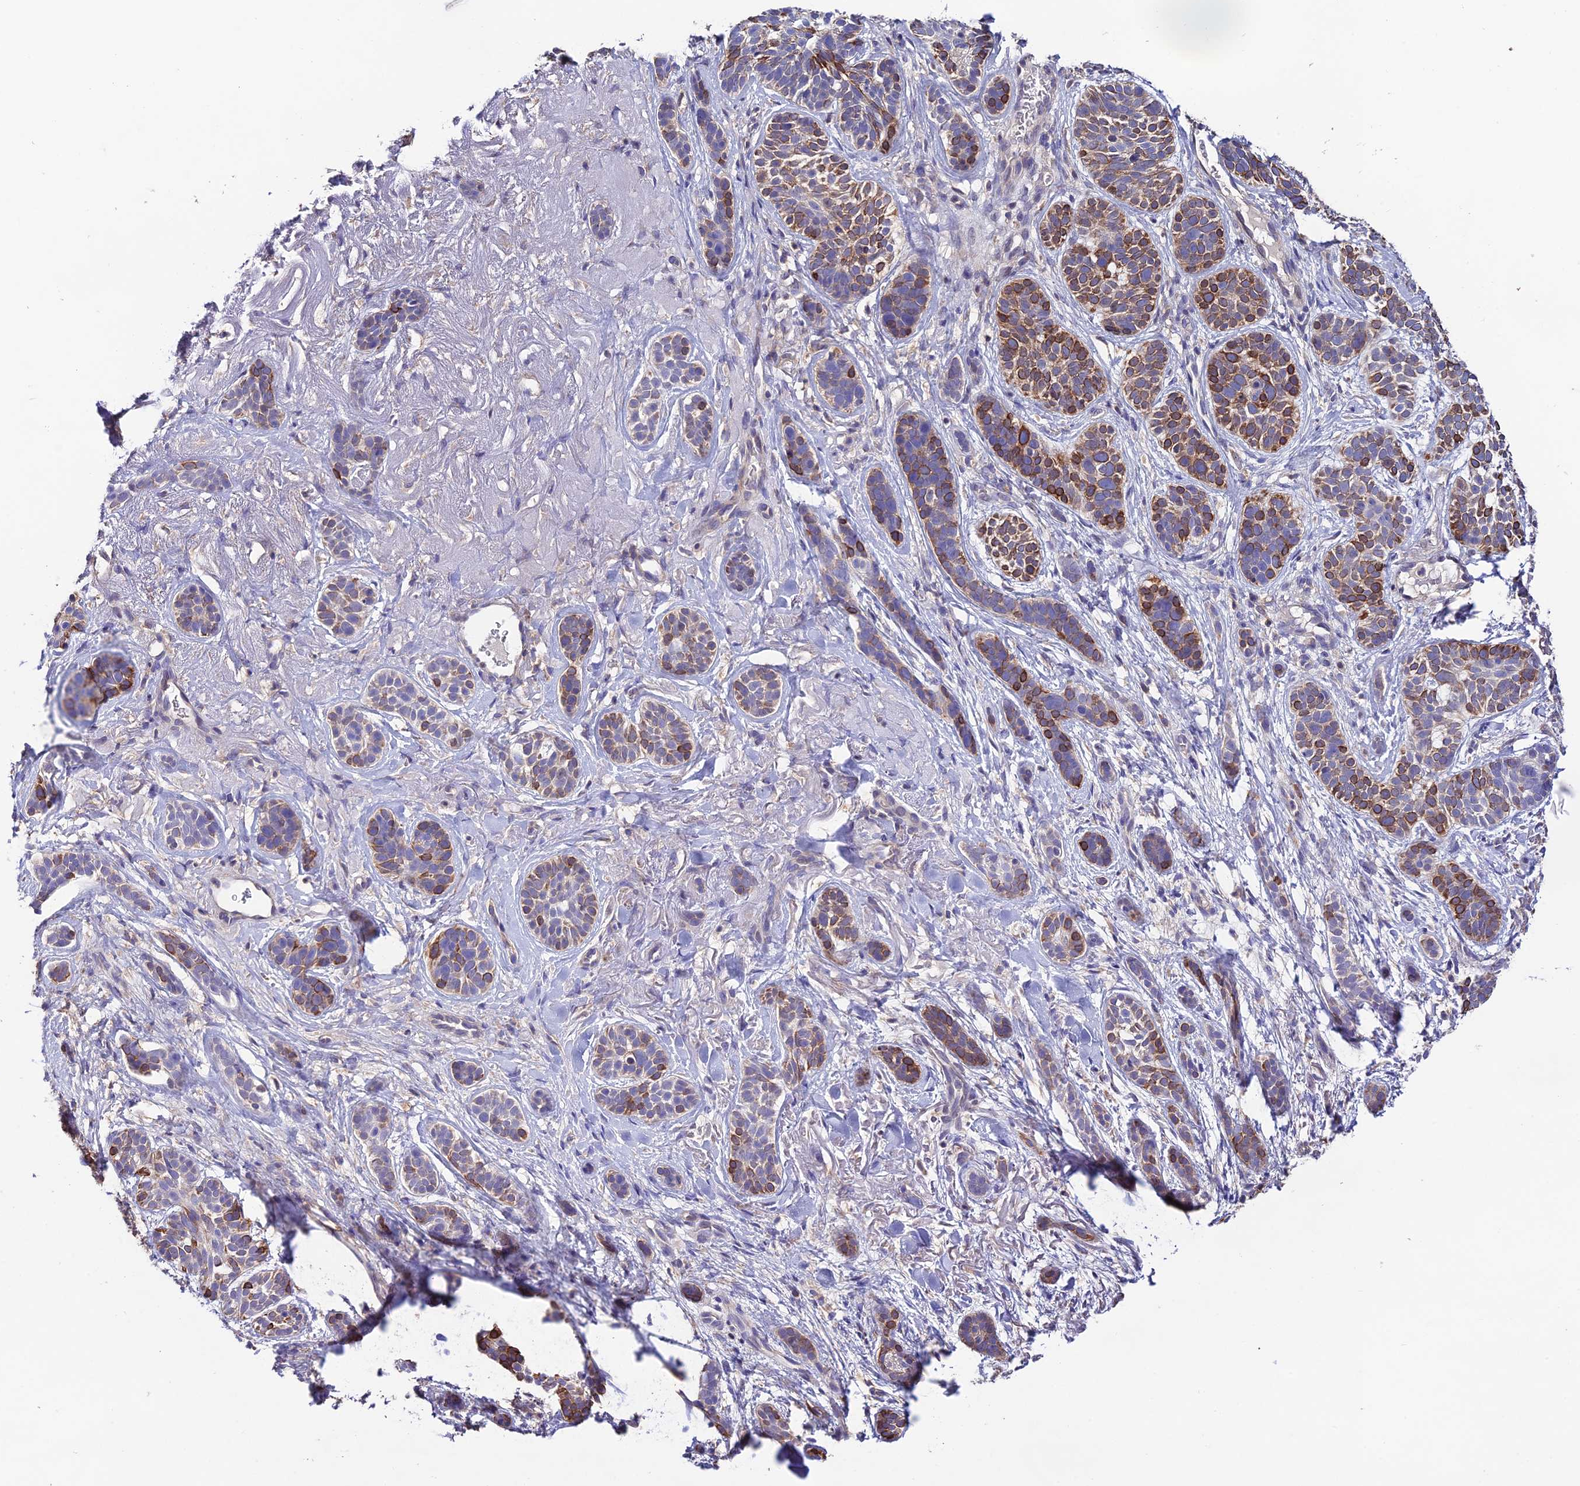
{"staining": {"intensity": "strong", "quantity": "<25%", "location": "cytoplasmic/membranous"}, "tissue": "skin cancer", "cell_type": "Tumor cells", "image_type": "cancer", "snomed": [{"axis": "morphology", "description": "Basal cell carcinoma"}, {"axis": "topography", "description": "Skin"}], "caption": "Human basal cell carcinoma (skin) stained for a protein (brown) shows strong cytoplasmic/membranous positive positivity in about <25% of tumor cells.", "gene": "BRME1", "patient": {"sex": "male", "age": 71}}